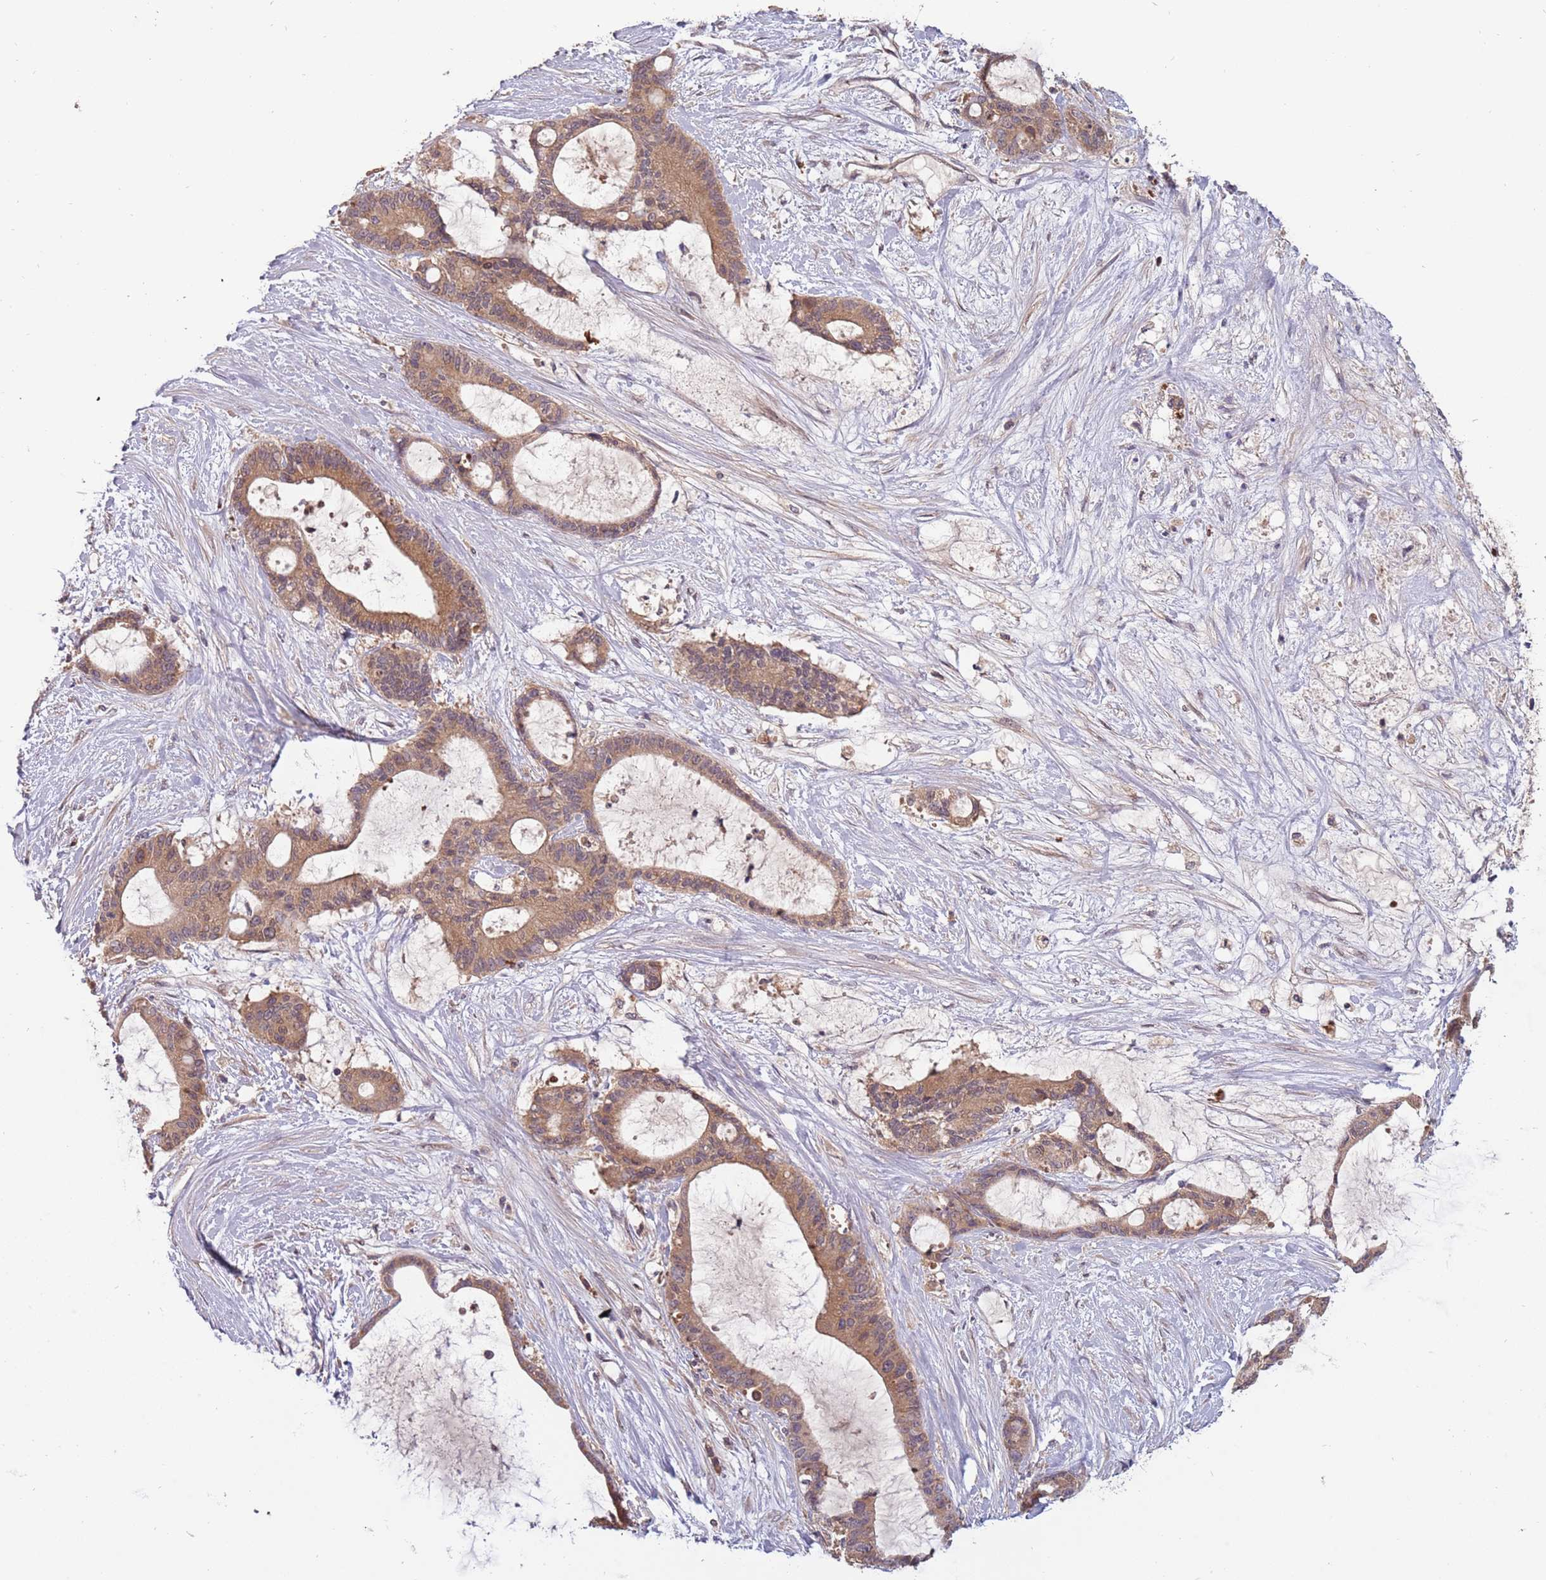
{"staining": {"intensity": "moderate", "quantity": ">75%", "location": "cytoplasmic/membranous"}, "tissue": "liver cancer", "cell_type": "Tumor cells", "image_type": "cancer", "snomed": [{"axis": "morphology", "description": "Normal tissue, NOS"}, {"axis": "morphology", "description": "Cholangiocarcinoma"}, {"axis": "topography", "description": "Liver"}, {"axis": "topography", "description": "Peripheral nerve tissue"}], "caption": "Liver cancer stained with a brown dye demonstrates moderate cytoplasmic/membranous positive staining in approximately >75% of tumor cells.", "gene": "USP32", "patient": {"sex": "female", "age": 73}}